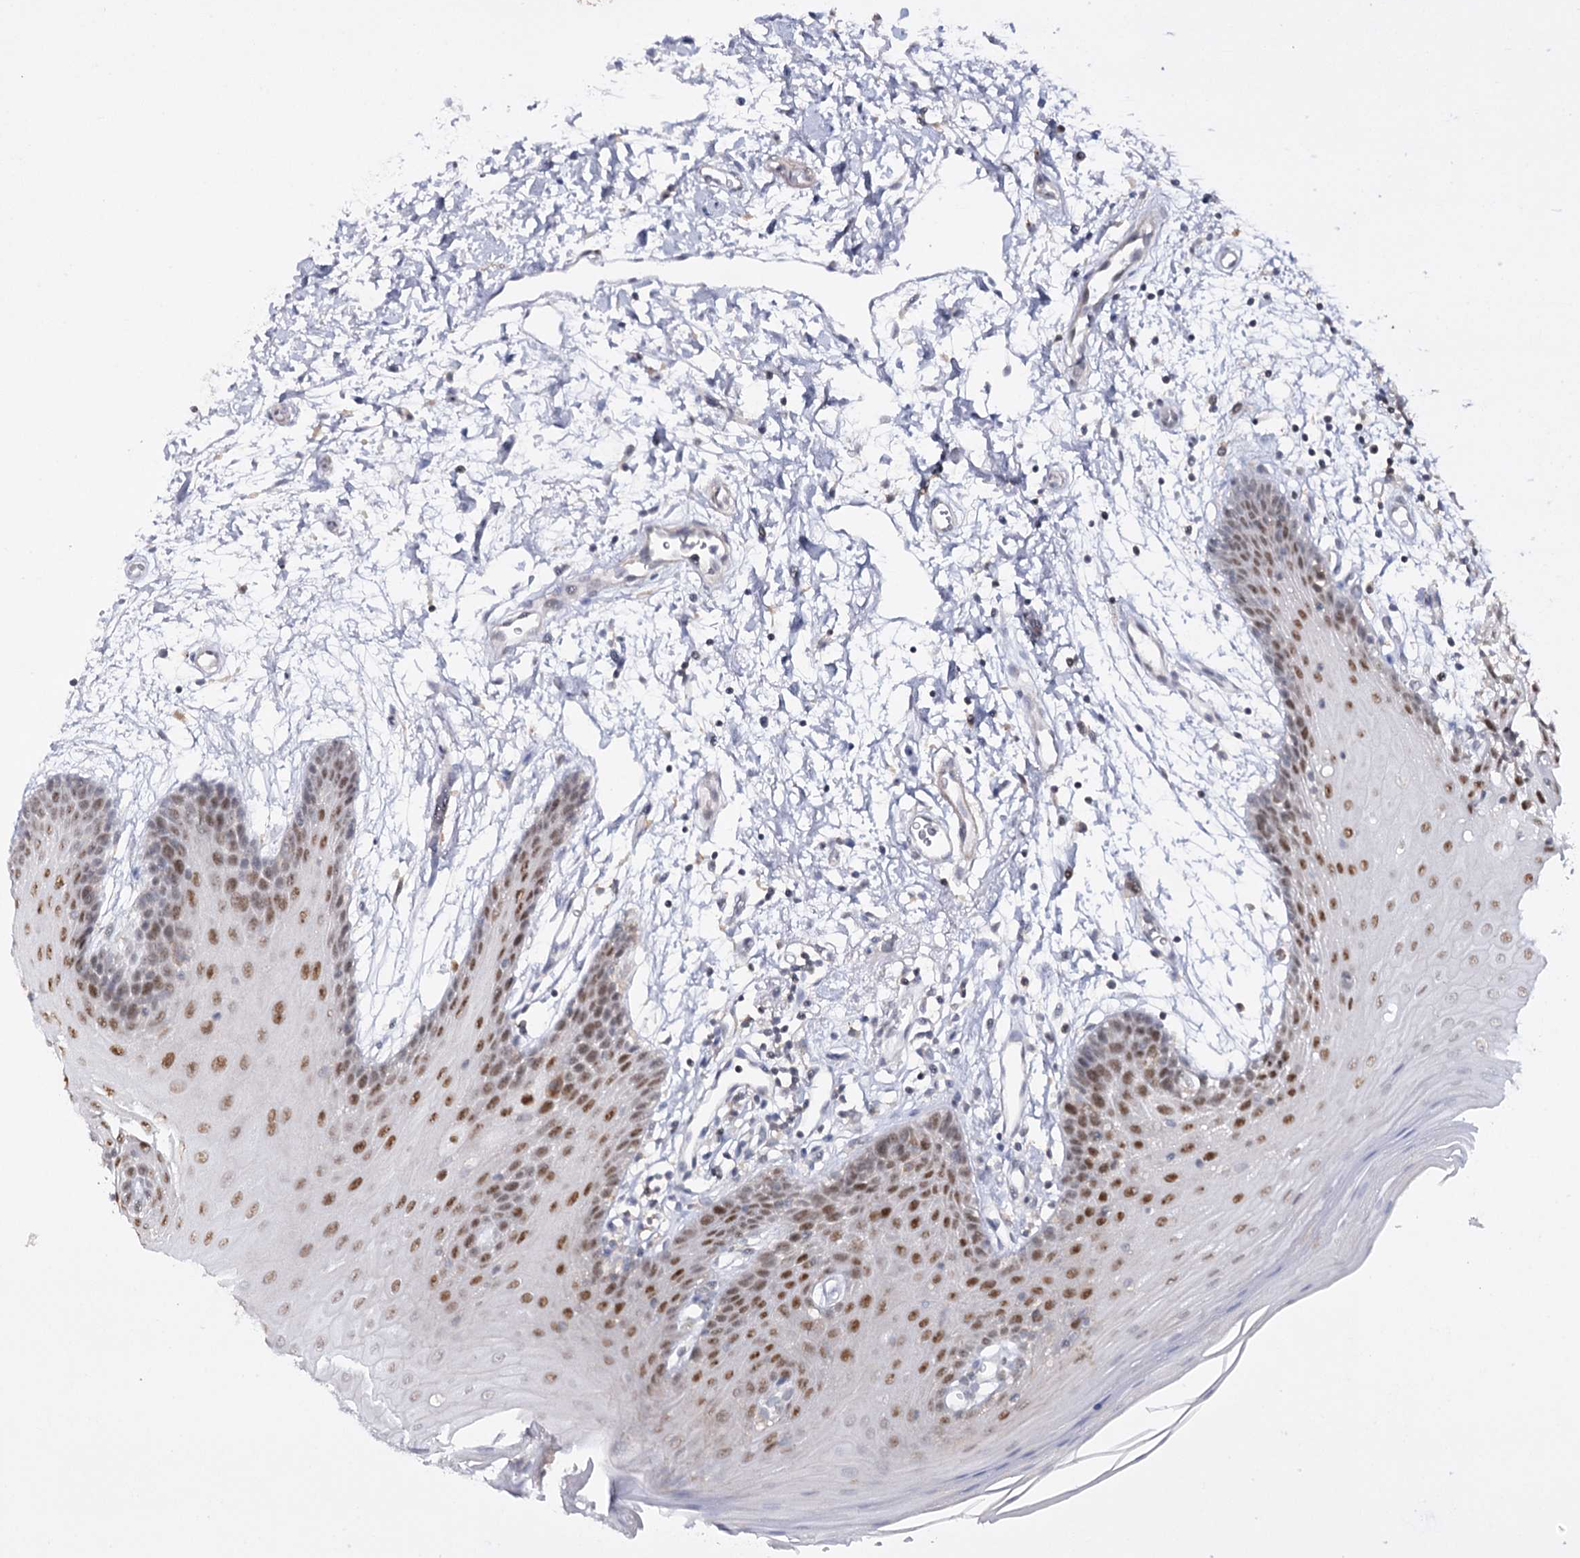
{"staining": {"intensity": "moderate", "quantity": "25%-75%", "location": "nuclear"}, "tissue": "oral mucosa", "cell_type": "Squamous epithelial cells", "image_type": "normal", "snomed": [{"axis": "morphology", "description": "Normal tissue, NOS"}, {"axis": "topography", "description": "Skeletal muscle"}, {"axis": "topography", "description": "Oral tissue"}, {"axis": "topography", "description": "Salivary gland"}, {"axis": "topography", "description": "Peripheral nerve tissue"}], "caption": "Immunohistochemical staining of unremarkable human oral mucosa exhibits medium levels of moderate nuclear staining in about 25%-75% of squamous epithelial cells. Immunohistochemistry stains the protein in brown and the nuclei are stained blue.", "gene": "ZC3H8", "patient": {"sex": "male", "age": 54}}